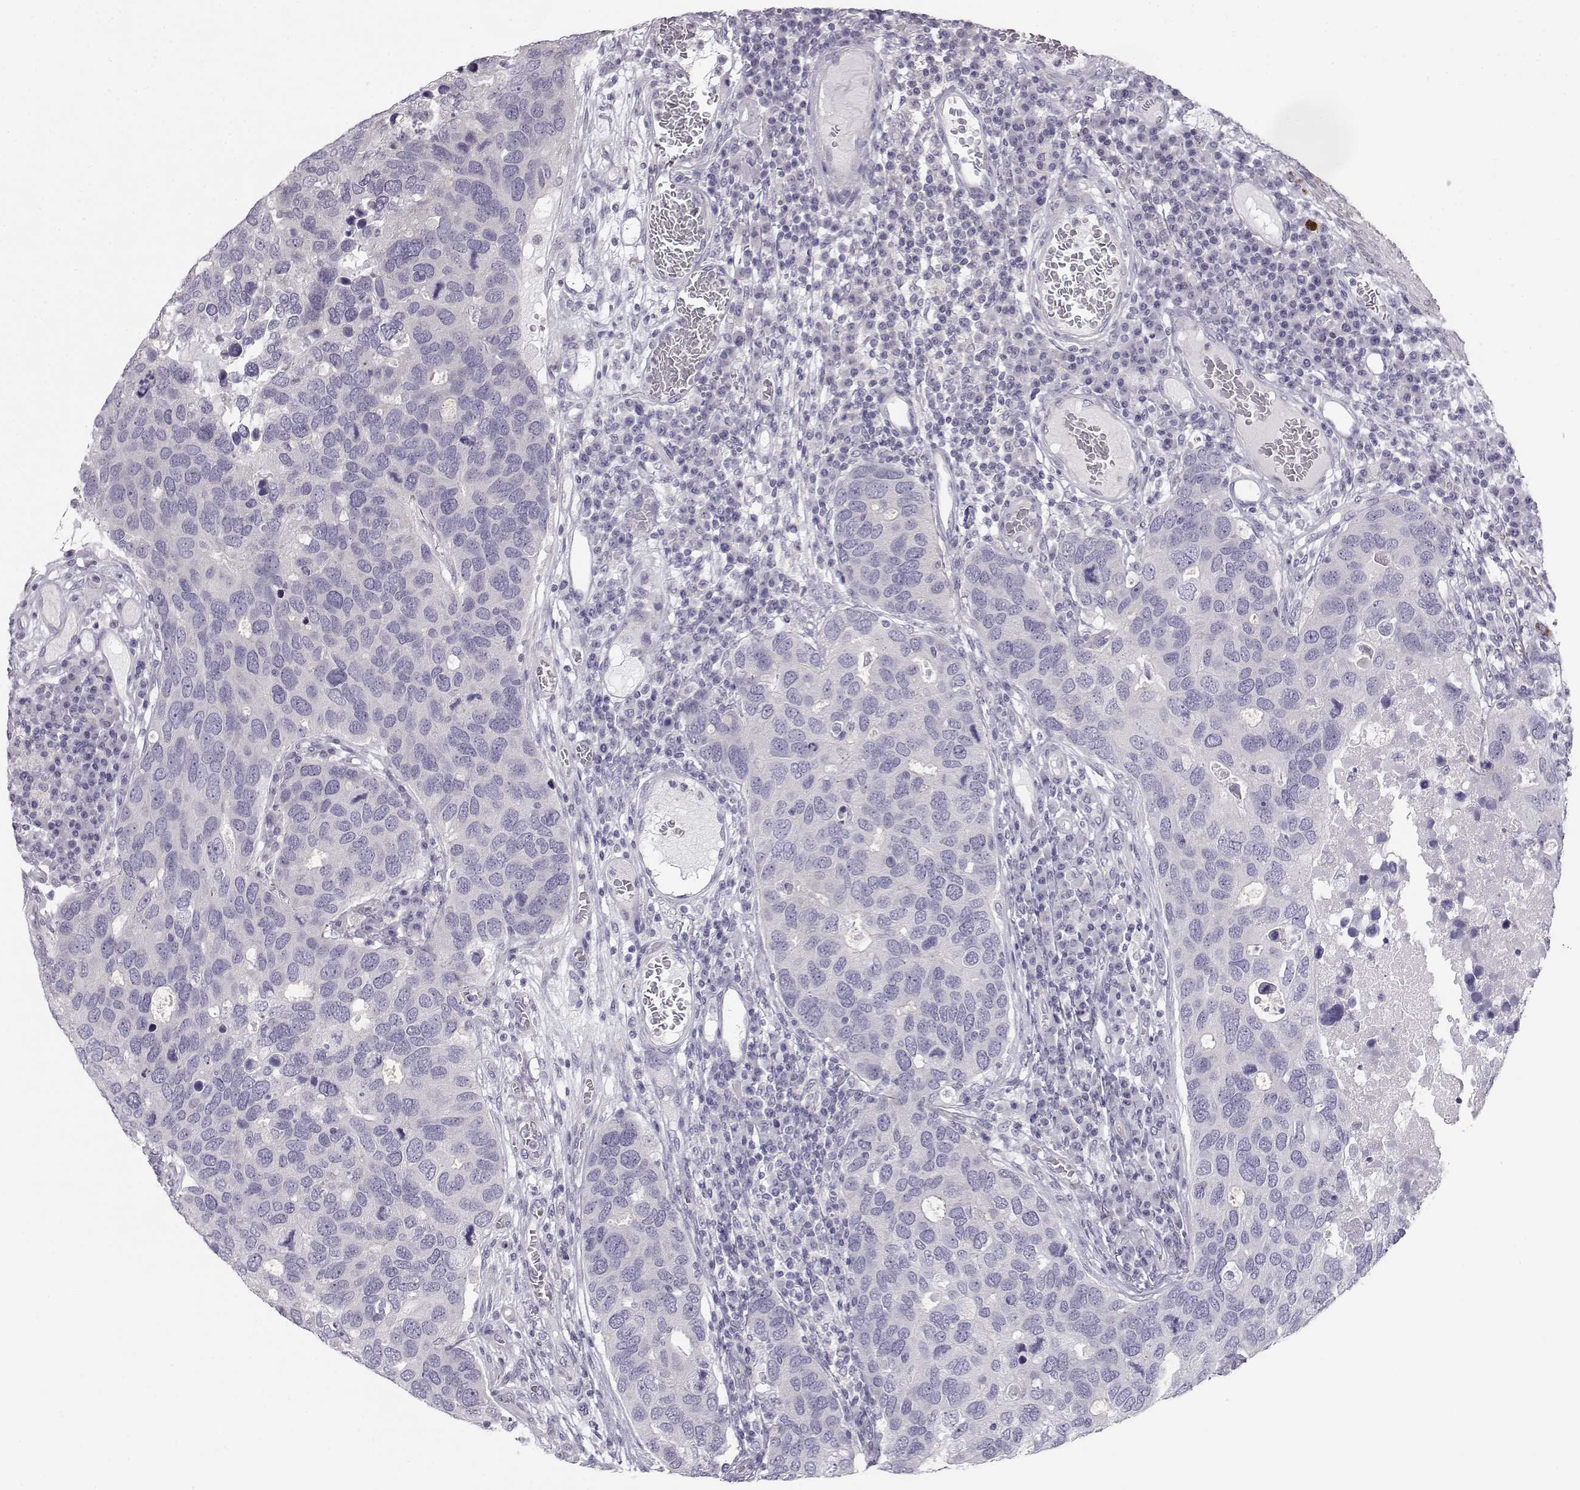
{"staining": {"intensity": "negative", "quantity": "none", "location": "none"}, "tissue": "breast cancer", "cell_type": "Tumor cells", "image_type": "cancer", "snomed": [{"axis": "morphology", "description": "Duct carcinoma"}, {"axis": "topography", "description": "Breast"}], "caption": "Immunohistochemistry (IHC) of breast cancer (infiltrating ductal carcinoma) exhibits no staining in tumor cells. (Stains: DAB IHC with hematoxylin counter stain, Microscopy: brightfield microscopy at high magnification).", "gene": "MYCBPAP", "patient": {"sex": "female", "age": 83}}